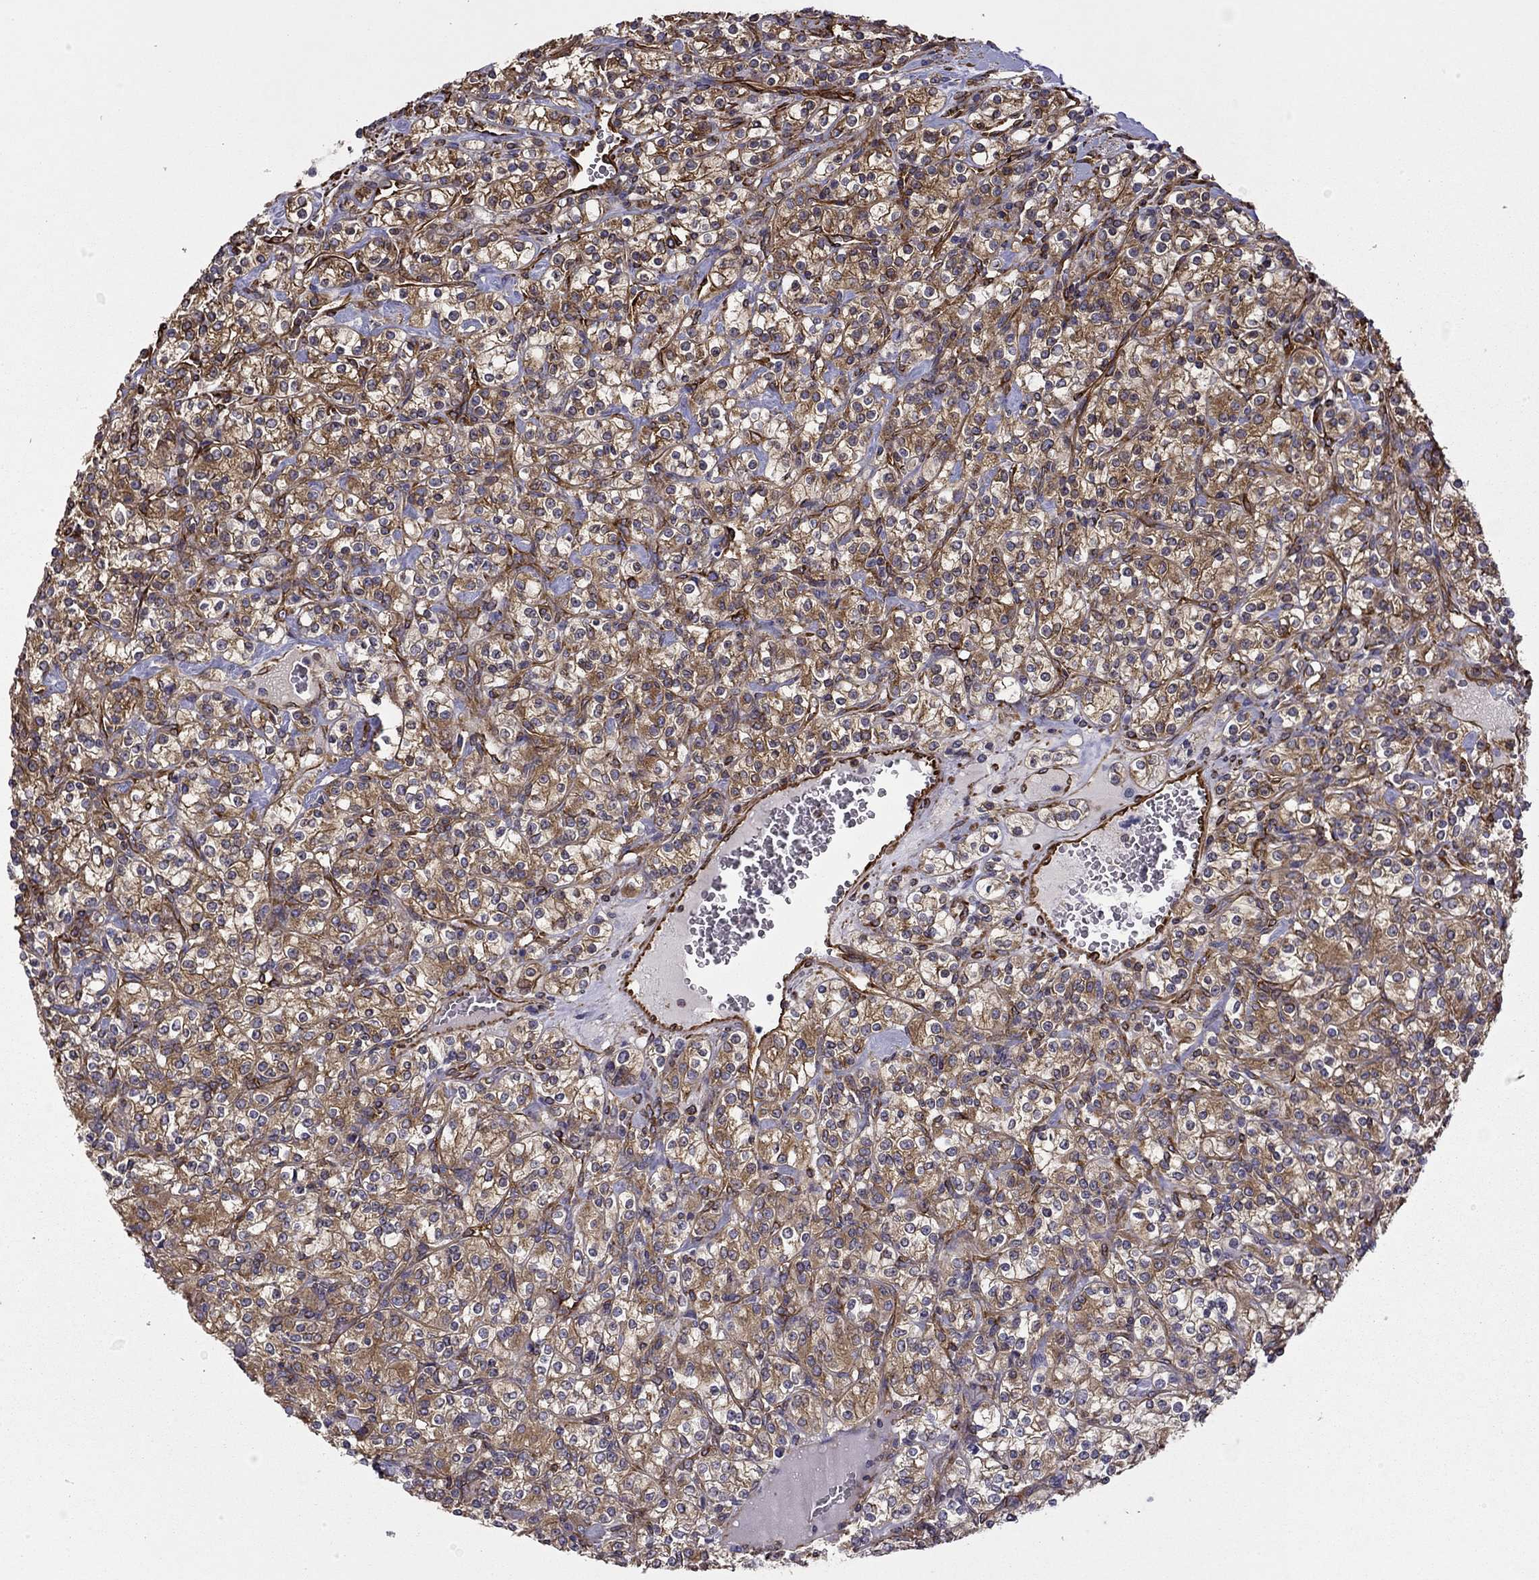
{"staining": {"intensity": "strong", "quantity": ">75%", "location": "cytoplasmic/membranous"}, "tissue": "renal cancer", "cell_type": "Tumor cells", "image_type": "cancer", "snomed": [{"axis": "morphology", "description": "Adenocarcinoma, NOS"}, {"axis": "topography", "description": "Kidney"}], "caption": "DAB immunohistochemical staining of human renal cancer (adenocarcinoma) displays strong cytoplasmic/membranous protein positivity in approximately >75% of tumor cells. Using DAB (brown) and hematoxylin (blue) stains, captured at high magnification using brightfield microscopy.", "gene": "MAP4", "patient": {"sex": "male", "age": 77}}